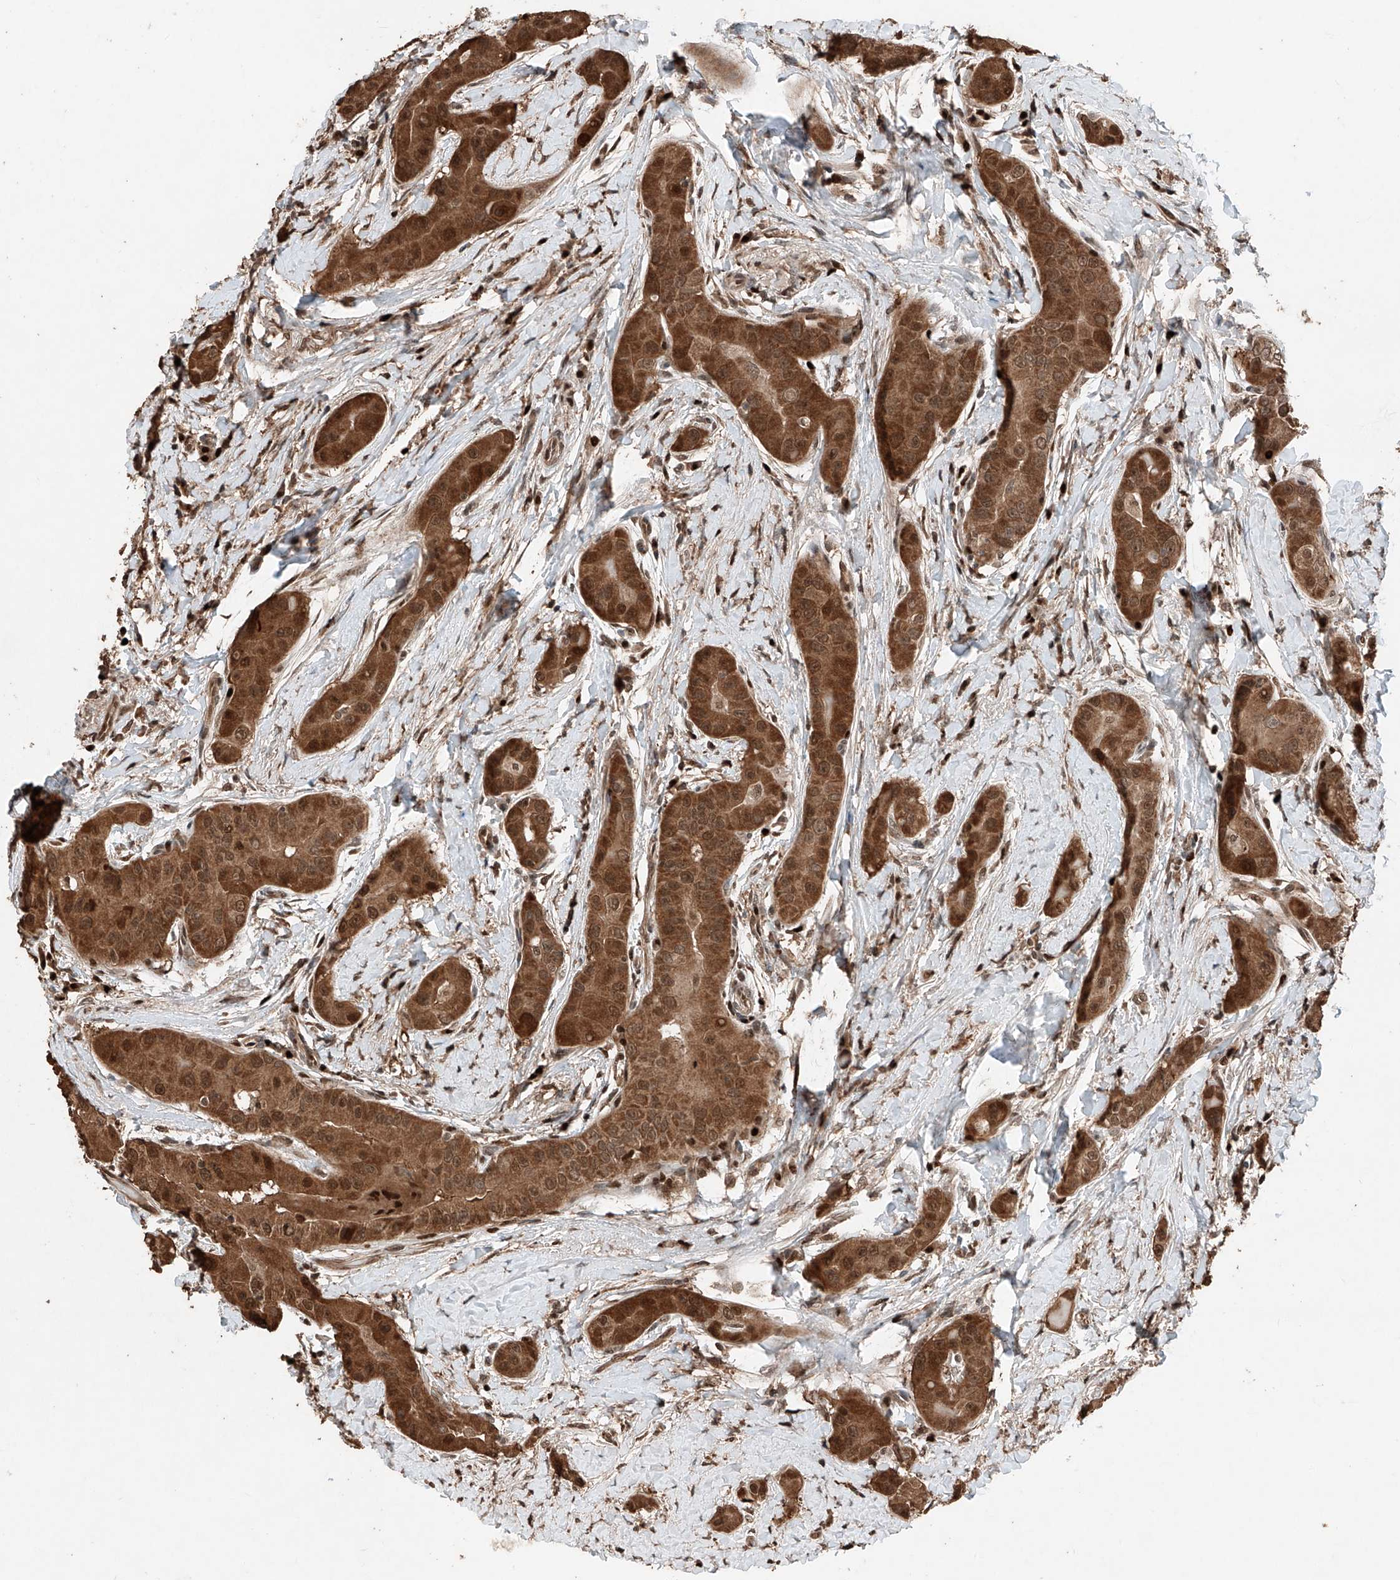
{"staining": {"intensity": "strong", "quantity": ">75%", "location": "cytoplasmic/membranous,nuclear"}, "tissue": "thyroid cancer", "cell_type": "Tumor cells", "image_type": "cancer", "snomed": [{"axis": "morphology", "description": "Papillary adenocarcinoma, NOS"}, {"axis": "topography", "description": "Thyroid gland"}], "caption": "Thyroid papillary adenocarcinoma tissue exhibits strong cytoplasmic/membranous and nuclear staining in approximately >75% of tumor cells, visualized by immunohistochemistry.", "gene": "RMND1", "patient": {"sex": "male", "age": 33}}